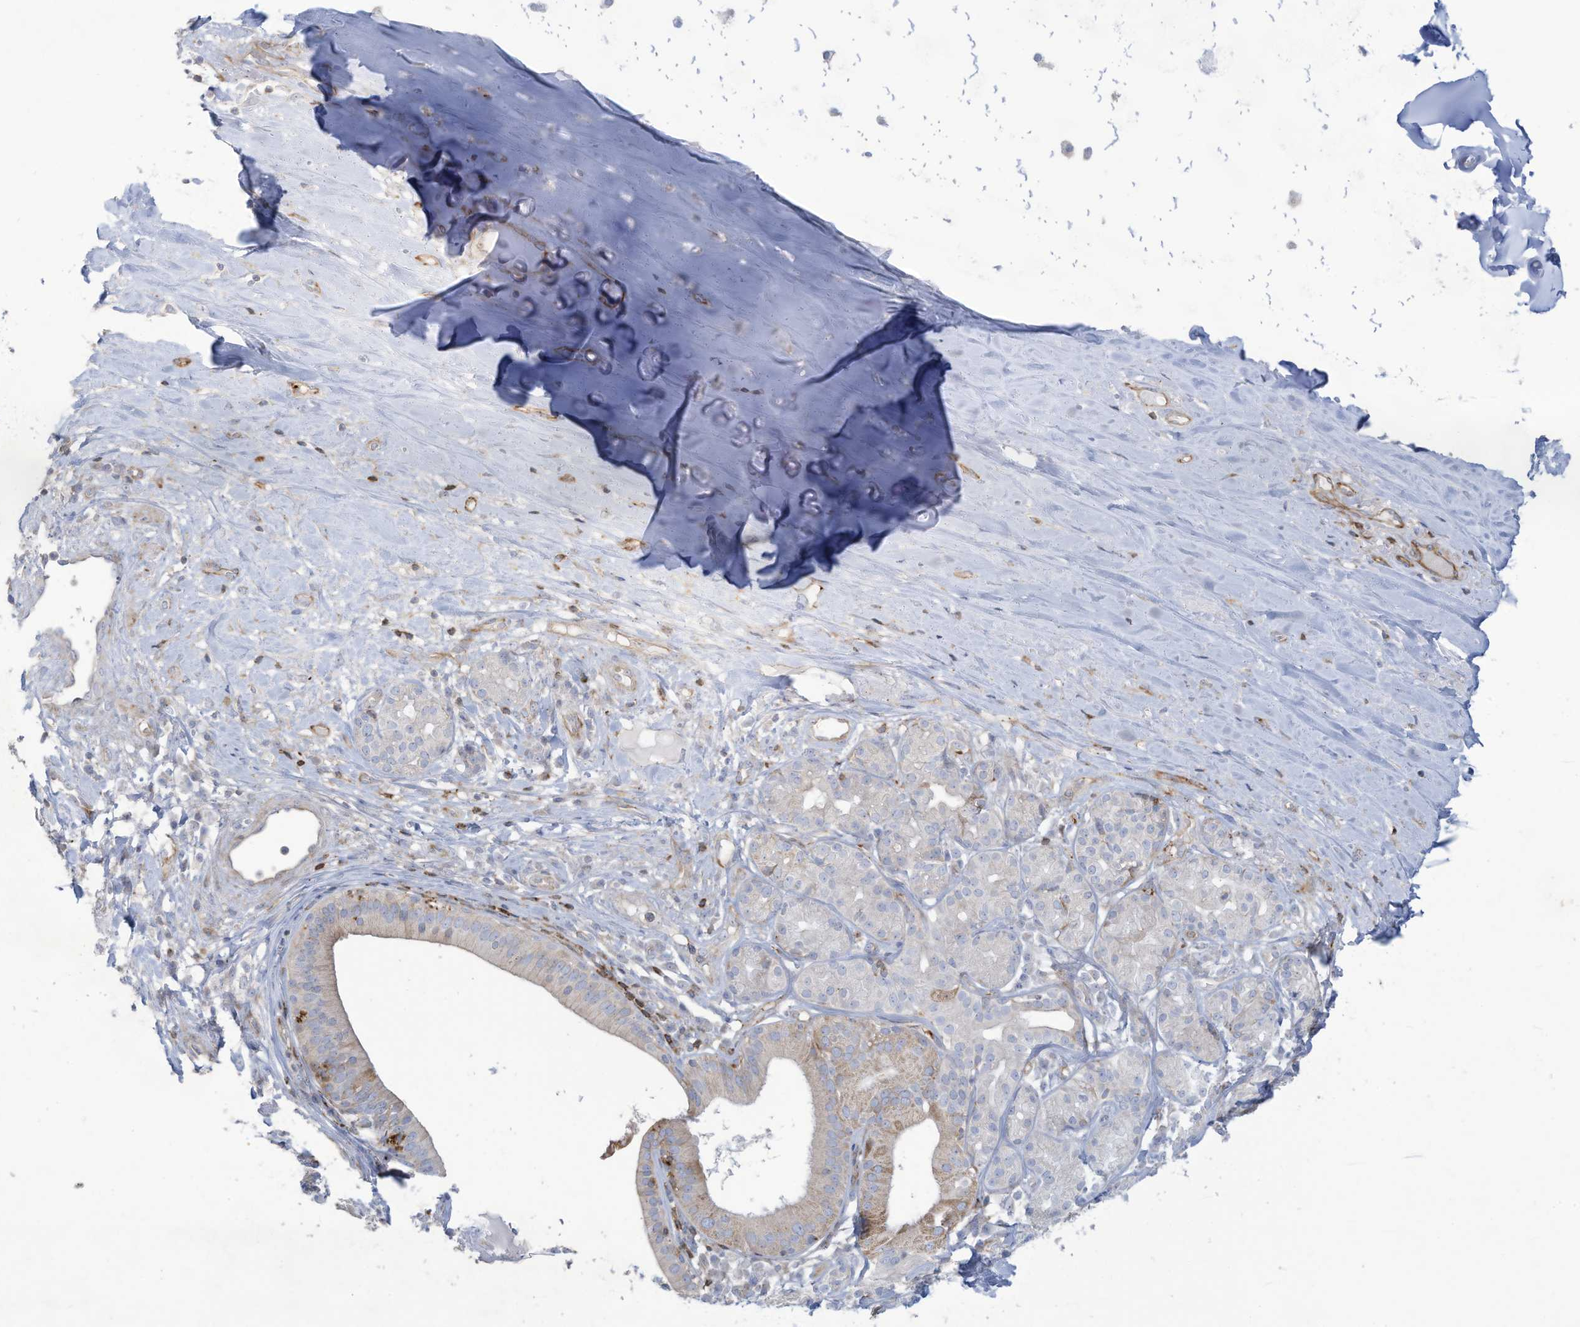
{"staining": {"intensity": "negative", "quantity": "none", "location": "none"}, "tissue": "adipose tissue", "cell_type": "Adipocytes", "image_type": "normal", "snomed": [{"axis": "morphology", "description": "Normal tissue, NOS"}, {"axis": "morphology", "description": "Basal cell carcinoma"}, {"axis": "topography", "description": "Cartilage tissue"}, {"axis": "topography", "description": "Nasopharynx"}, {"axis": "topography", "description": "Oral tissue"}], "caption": "IHC of normal adipose tissue reveals no staining in adipocytes. Brightfield microscopy of immunohistochemistry stained with DAB (3,3'-diaminobenzidine) (brown) and hematoxylin (blue), captured at high magnification.", "gene": "THNSL2", "patient": {"sex": "female", "age": 77}}